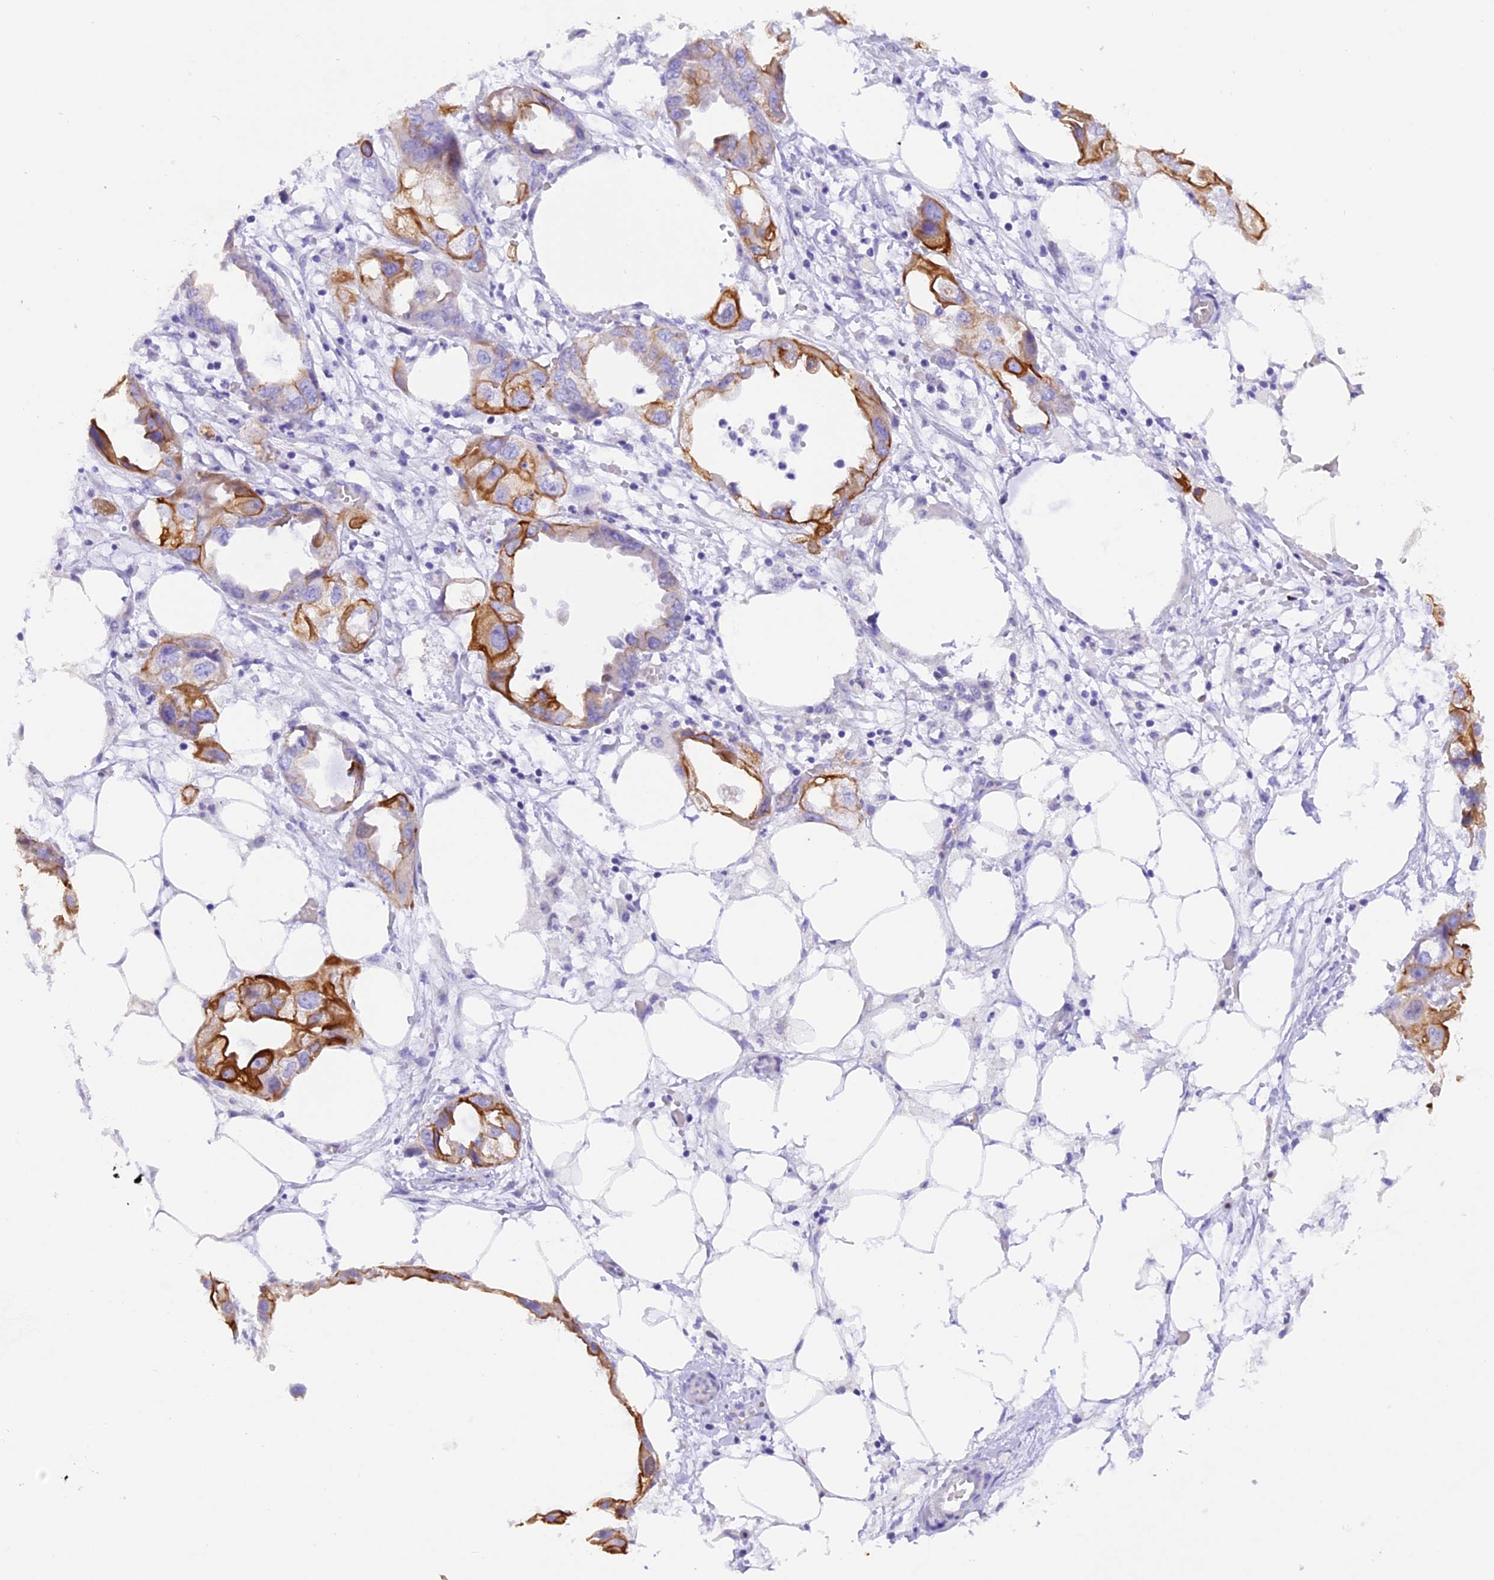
{"staining": {"intensity": "strong", "quantity": "25%-75%", "location": "cytoplasmic/membranous"}, "tissue": "endometrial cancer", "cell_type": "Tumor cells", "image_type": "cancer", "snomed": [{"axis": "morphology", "description": "Adenocarcinoma, NOS"}, {"axis": "morphology", "description": "Adenocarcinoma, metastatic, NOS"}, {"axis": "topography", "description": "Adipose tissue"}, {"axis": "topography", "description": "Endometrium"}], "caption": "Tumor cells demonstrate strong cytoplasmic/membranous positivity in approximately 25%-75% of cells in endometrial cancer (metastatic adenocarcinoma). Nuclei are stained in blue.", "gene": "PKIA", "patient": {"sex": "female", "age": 67}}